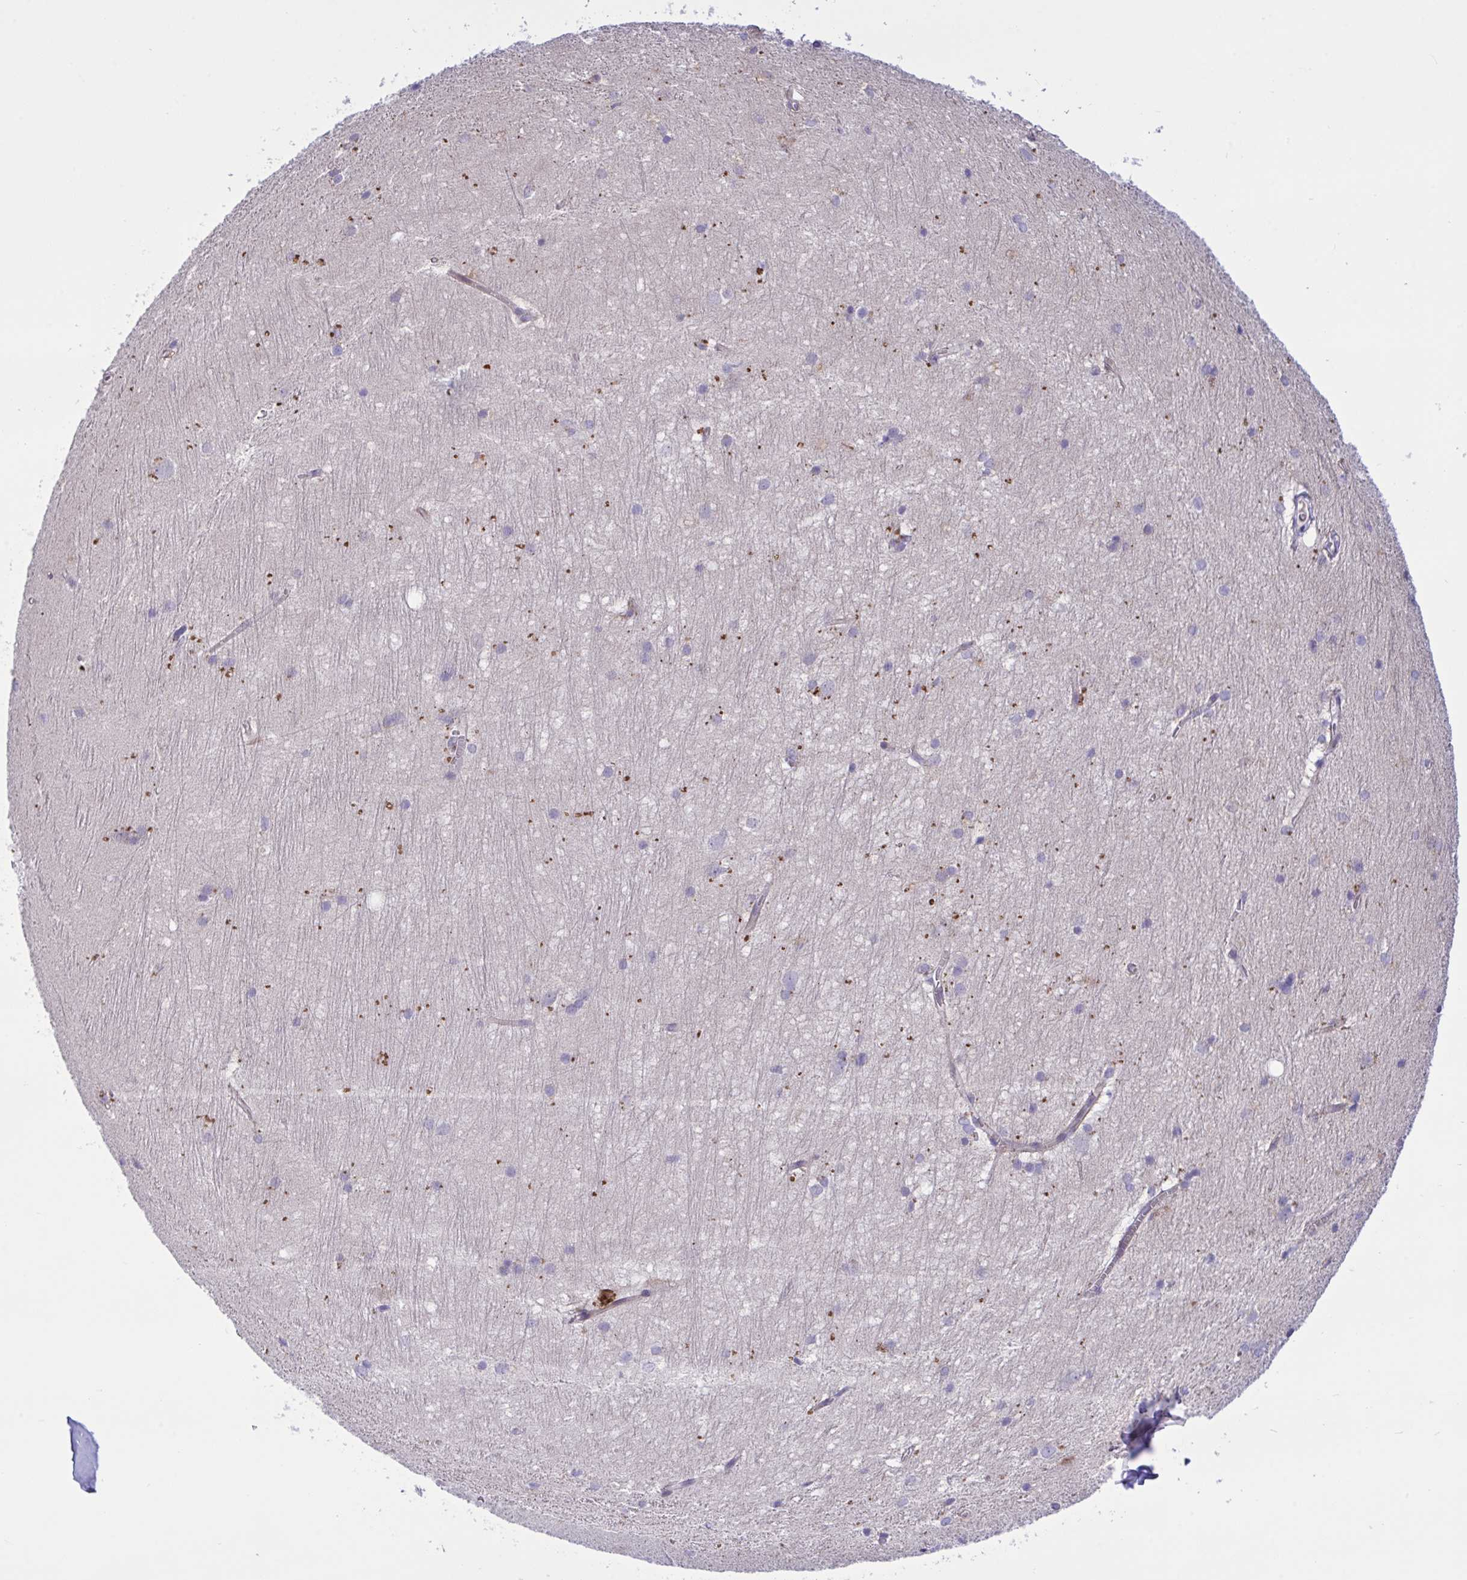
{"staining": {"intensity": "strong", "quantity": "<25%", "location": "cytoplasmic/membranous"}, "tissue": "hippocampus", "cell_type": "Glial cells", "image_type": "normal", "snomed": [{"axis": "morphology", "description": "Normal tissue, NOS"}, {"axis": "topography", "description": "Cerebral cortex"}, {"axis": "topography", "description": "Hippocampus"}], "caption": "Brown immunohistochemical staining in unremarkable hippocampus reveals strong cytoplasmic/membranous staining in approximately <25% of glial cells.", "gene": "WDR97", "patient": {"sex": "female", "age": 19}}